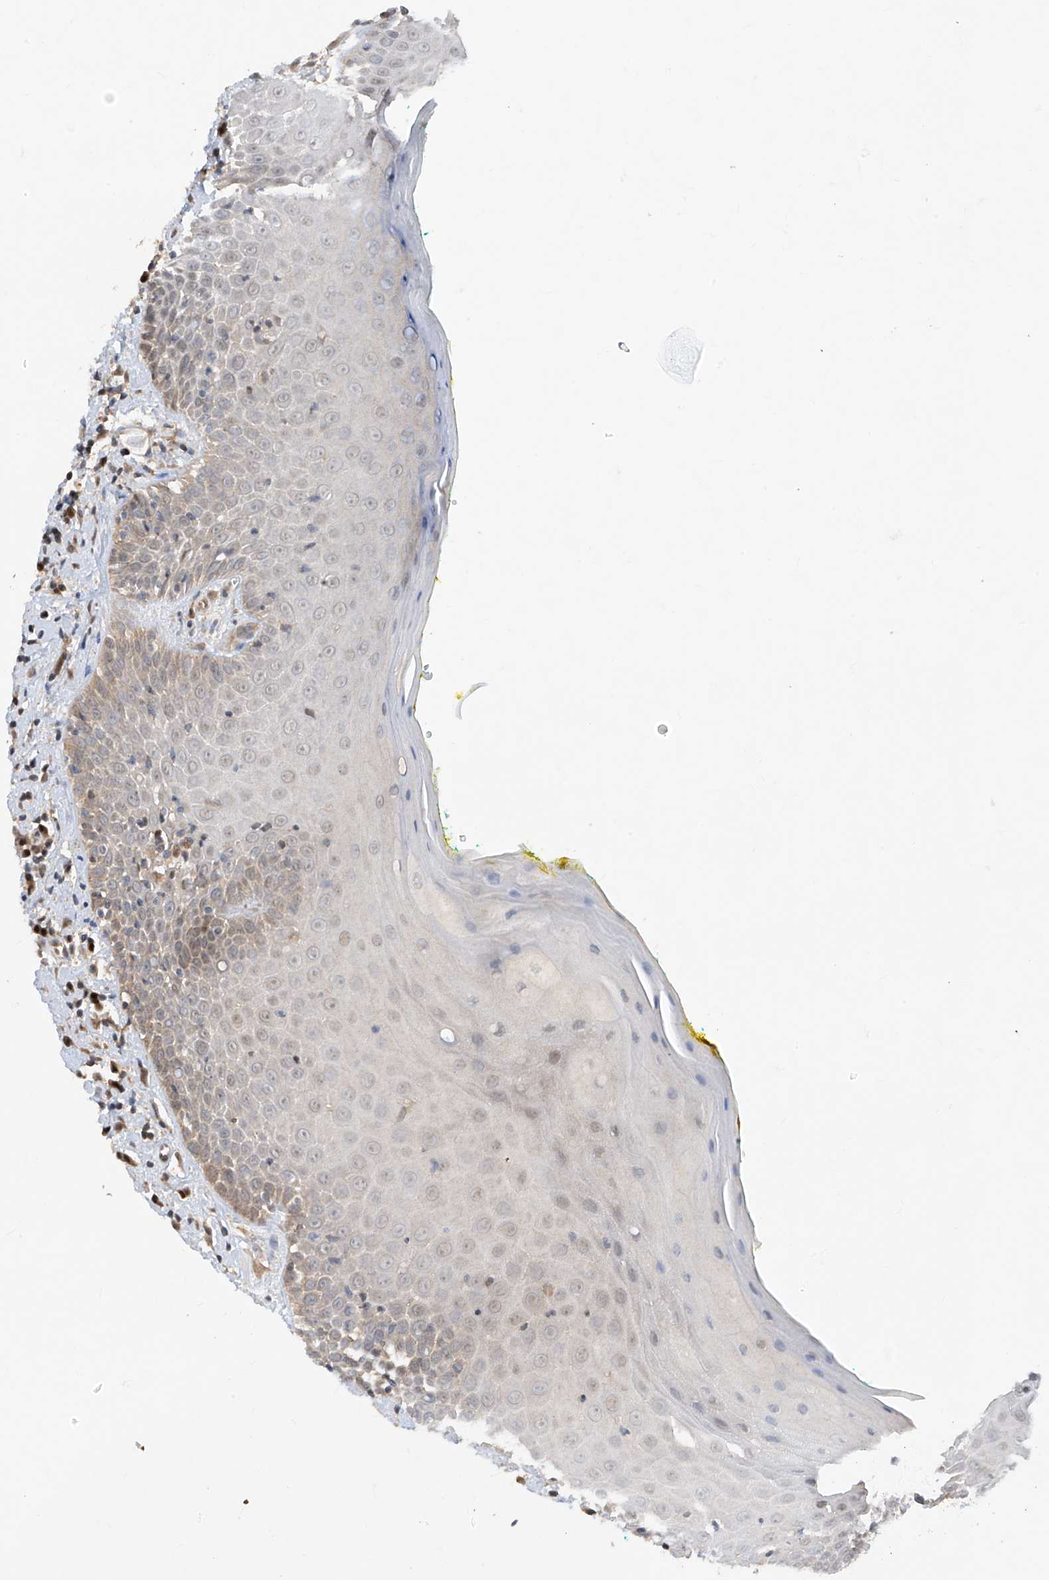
{"staining": {"intensity": "strong", "quantity": "<25%", "location": "cytoplasmic/membranous,nuclear"}, "tissue": "oral mucosa", "cell_type": "Squamous epithelial cells", "image_type": "normal", "snomed": [{"axis": "morphology", "description": "Normal tissue, NOS"}, {"axis": "morphology", "description": "Squamous cell carcinoma, NOS"}, {"axis": "topography", "description": "Oral tissue"}, {"axis": "topography", "description": "Head-Neck"}], "caption": "Brown immunohistochemical staining in benign oral mucosa displays strong cytoplasmic/membranous,nuclear expression in approximately <25% of squamous epithelial cells.", "gene": "ZNF358", "patient": {"sex": "female", "age": 70}}